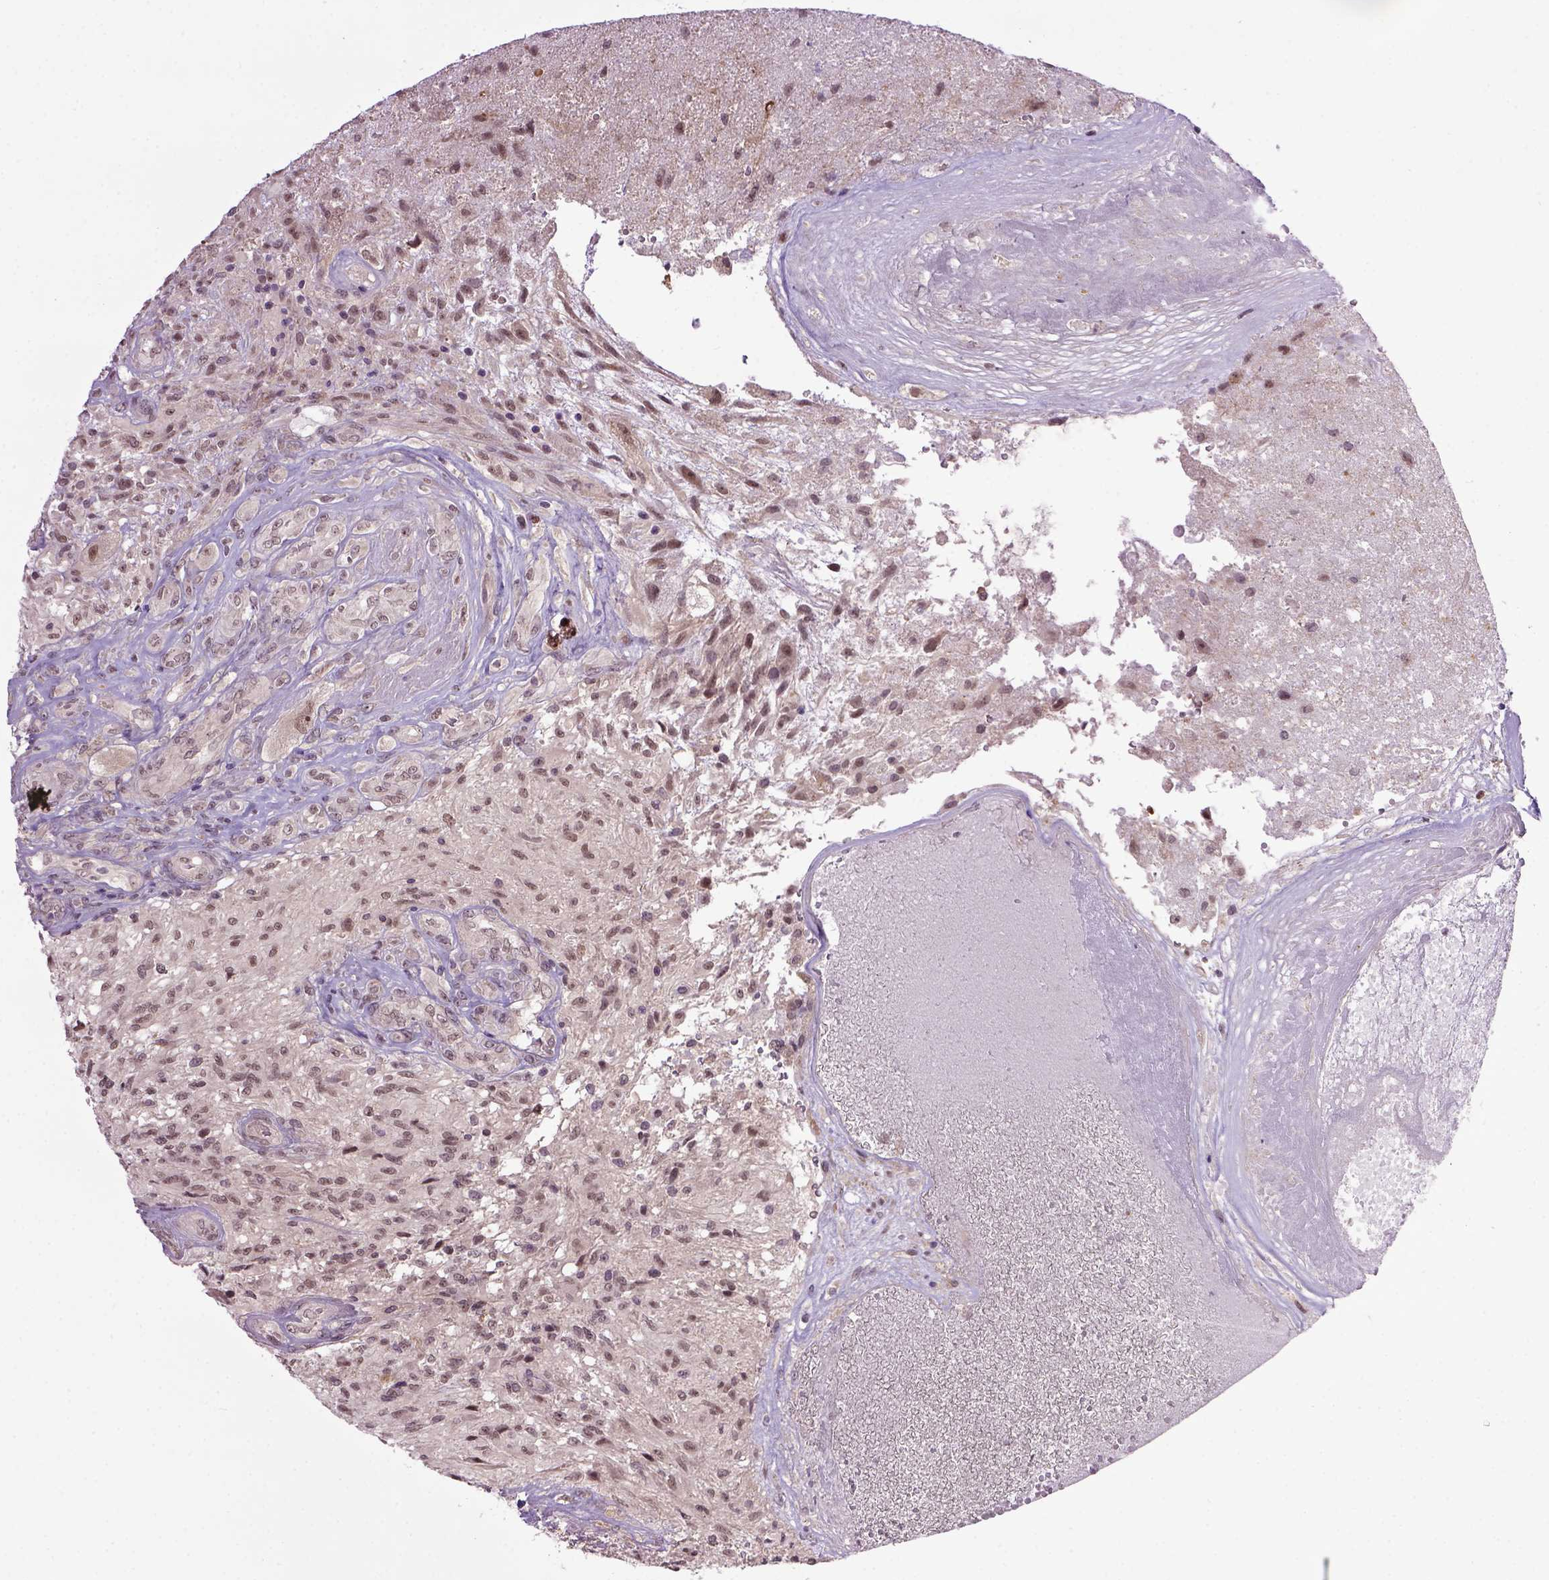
{"staining": {"intensity": "weak", "quantity": "25%-75%", "location": "nuclear"}, "tissue": "glioma", "cell_type": "Tumor cells", "image_type": "cancer", "snomed": [{"axis": "morphology", "description": "Glioma, malignant, High grade"}, {"axis": "topography", "description": "Brain"}], "caption": "High-power microscopy captured an immunohistochemistry image of high-grade glioma (malignant), revealing weak nuclear staining in approximately 25%-75% of tumor cells.", "gene": "RAB43", "patient": {"sex": "male", "age": 56}}